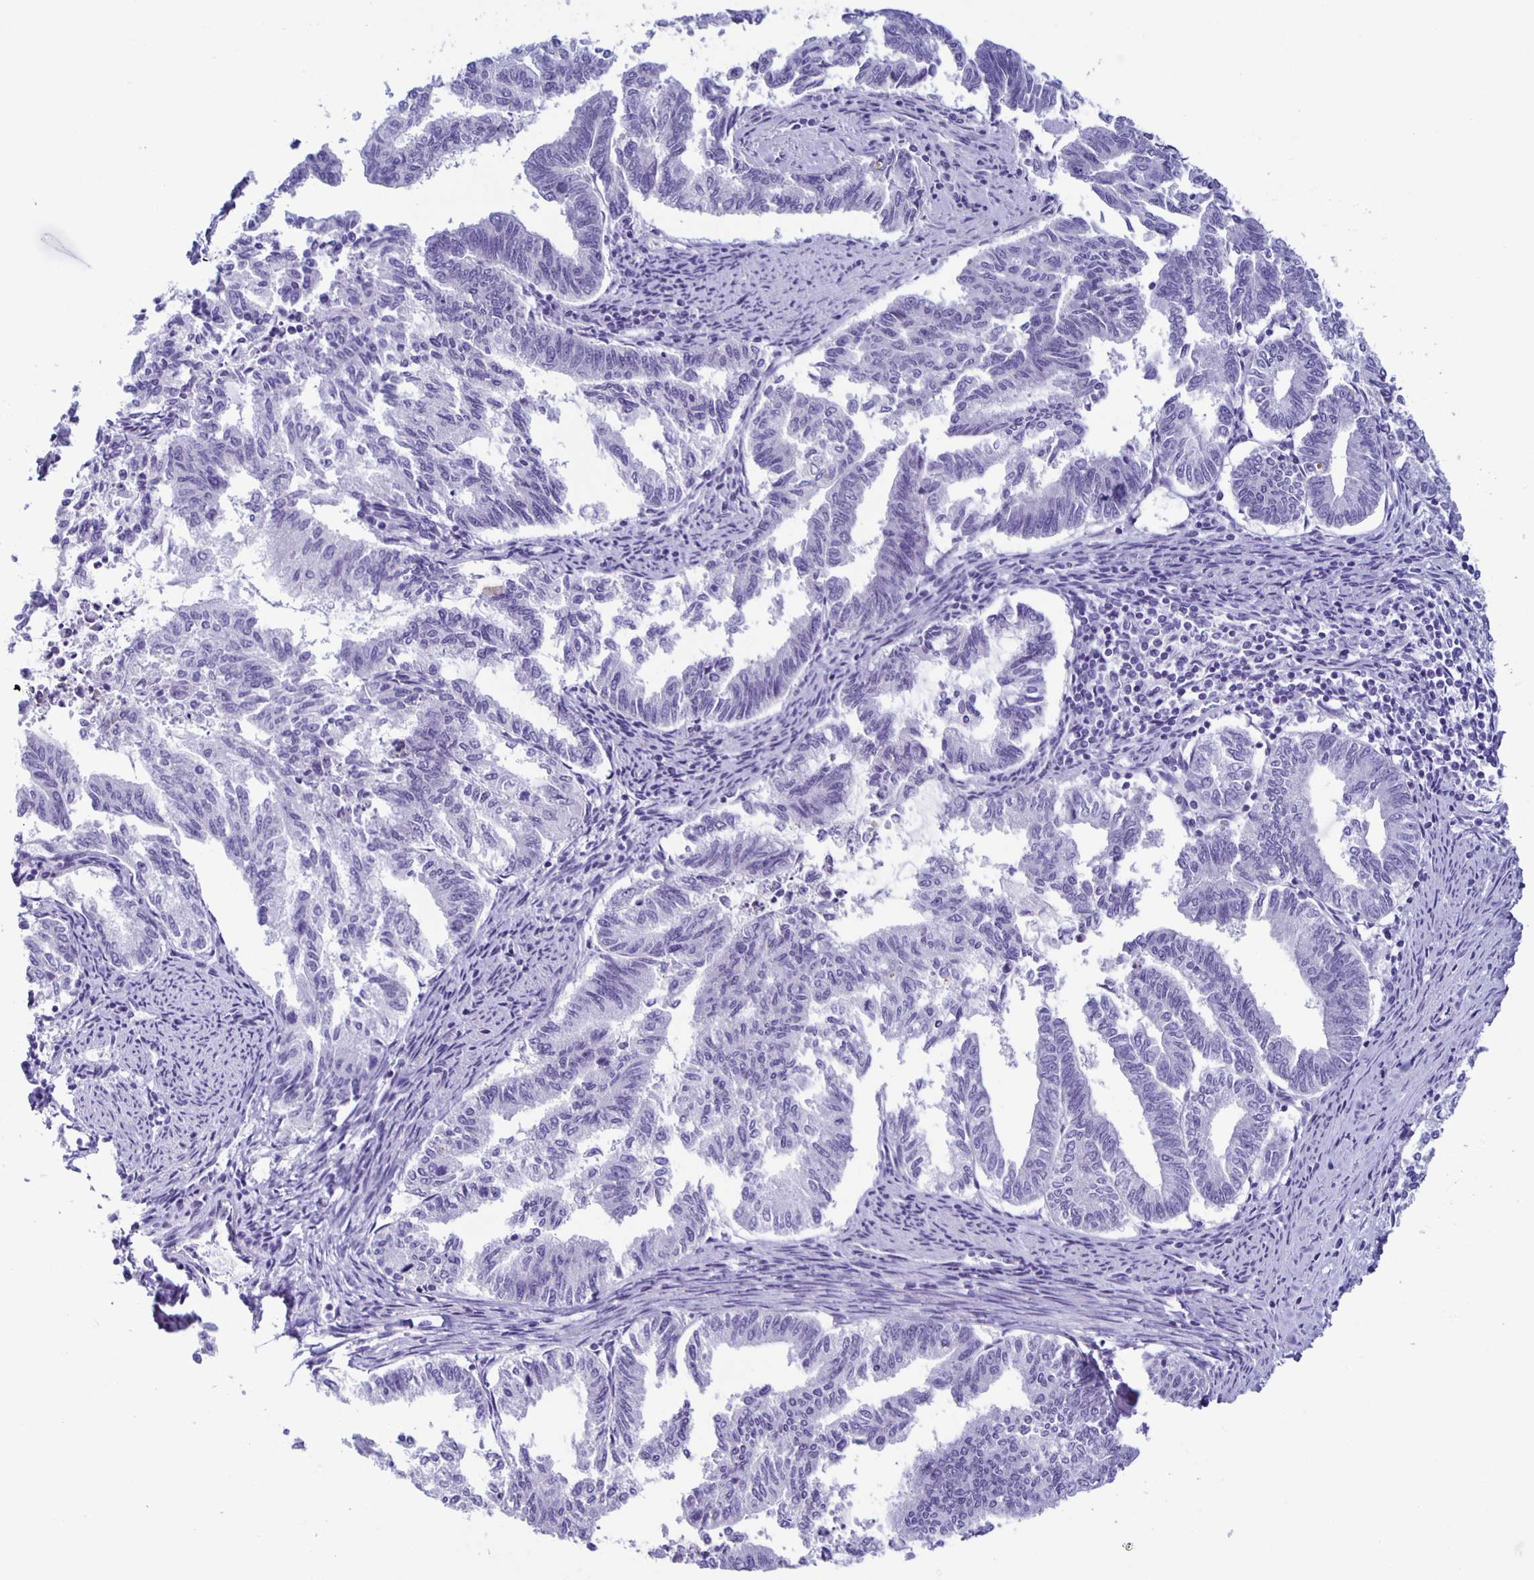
{"staining": {"intensity": "negative", "quantity": "none", "location": "none"}, "tissue": "endometrial cancer", "cell_type": "Tumor cells", "image_type": "cancer", "snomed": [{"axis": "morphology", "description": "Adenocarcinoma, NOS"}, {"axis": "topography", "description": "Endometrium"}], "caption": "Tumor cells show no significant expression in endometrial cancer (adenocarcinoma).", "gene": "AQP6", "patient": {"sex": "female", "age": 79}}